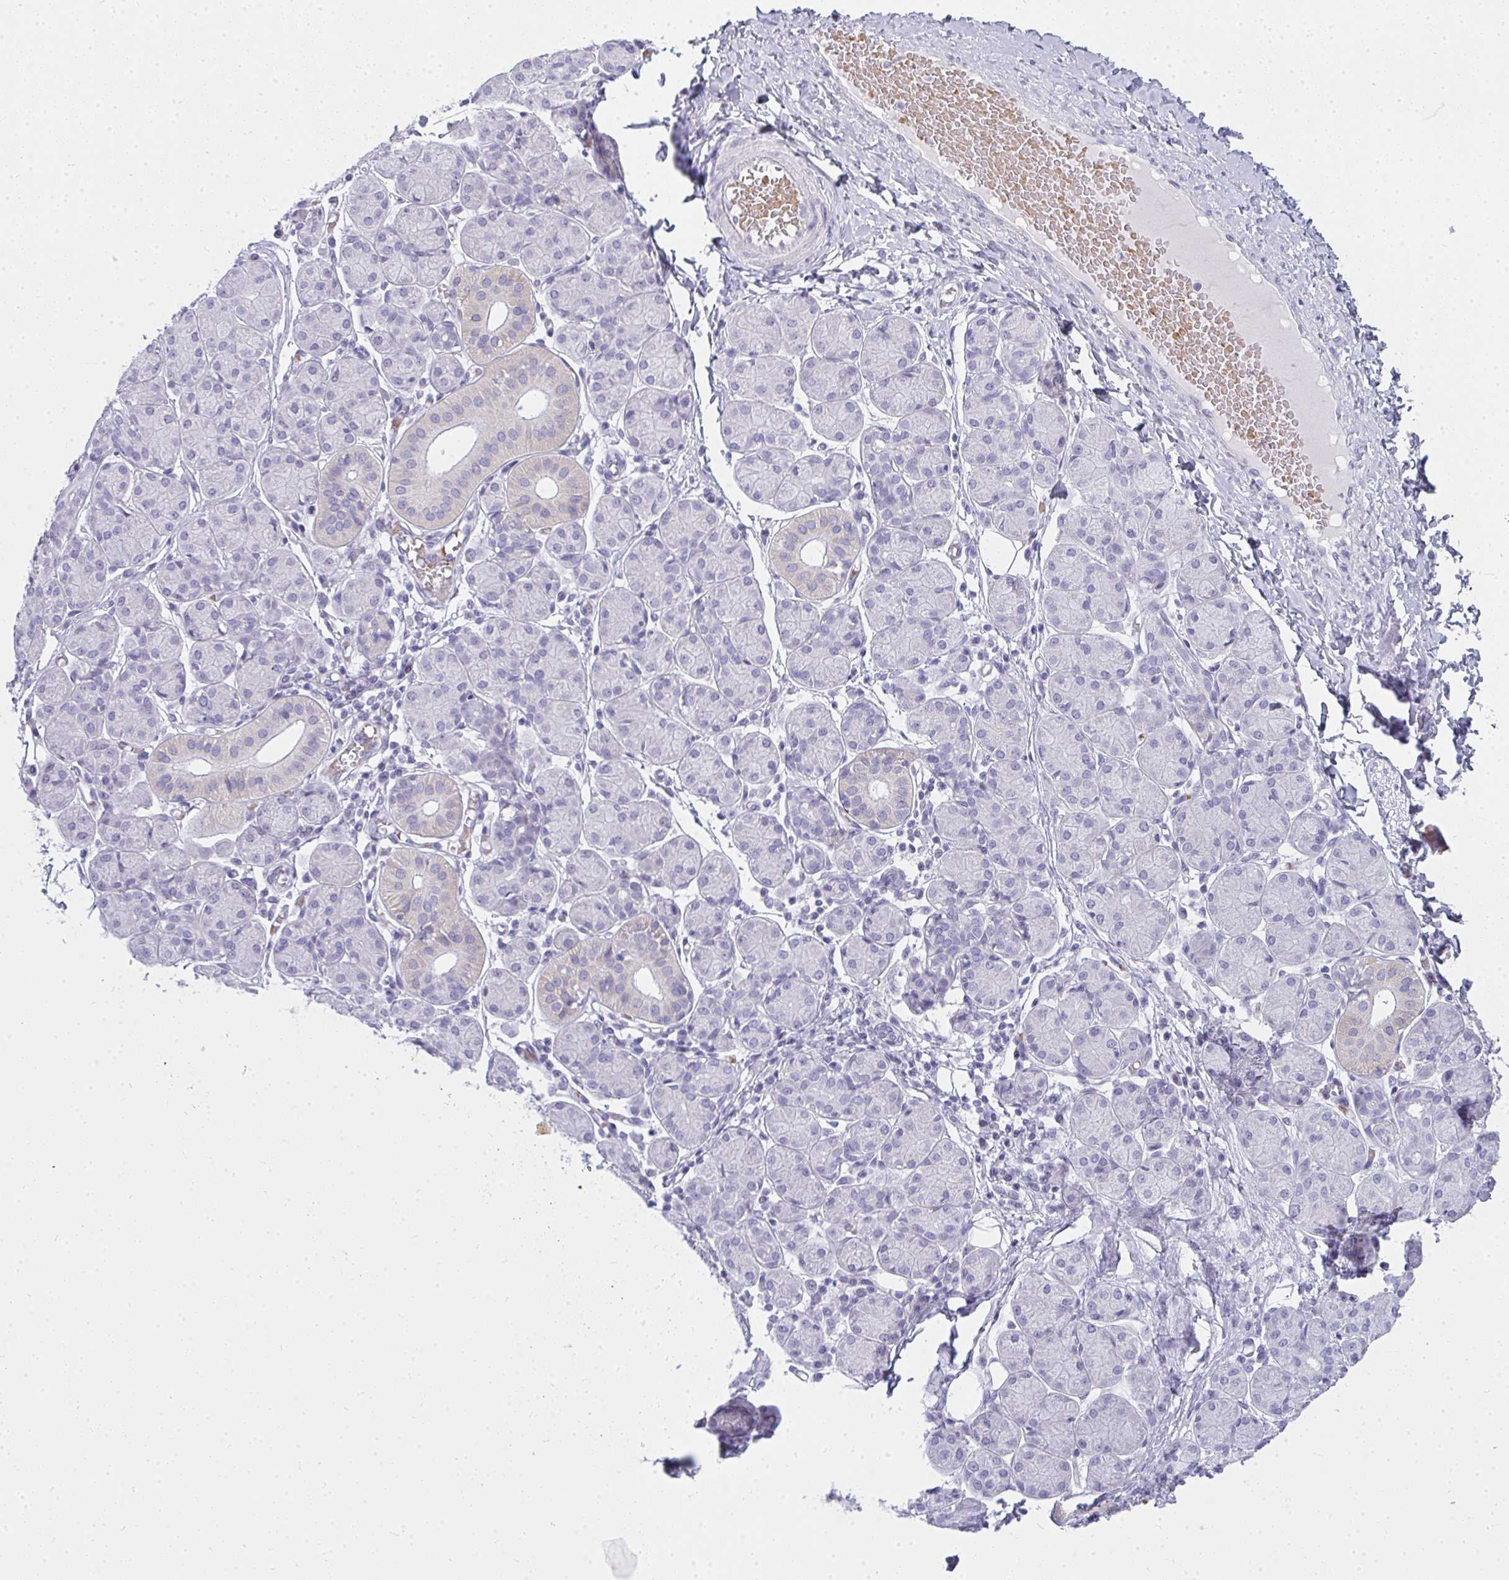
{"staining": {"intensity": "negative", "quantity": "none", "location": "none"}, "tissue": "salivary gland", "cell_type": "Glandular cells", "image_type": "normal", "snomed": [{"axis": "morphology", "description": "Normal tissue, NOS"}, {"axis": "morphology", "description": "Inflammation, NOS"}, {"axis": "topography", "description": "Lymph node"}, {"axis": "topography", "description": "Salivary gland"}], "caption": "IHC photomicrograph of unremarkable human salivary gland stained for a protein (brown), which displays no expression in glandular cells.", "gene": "ZNF182", "patient": {"sex": "male", "age": 3}}